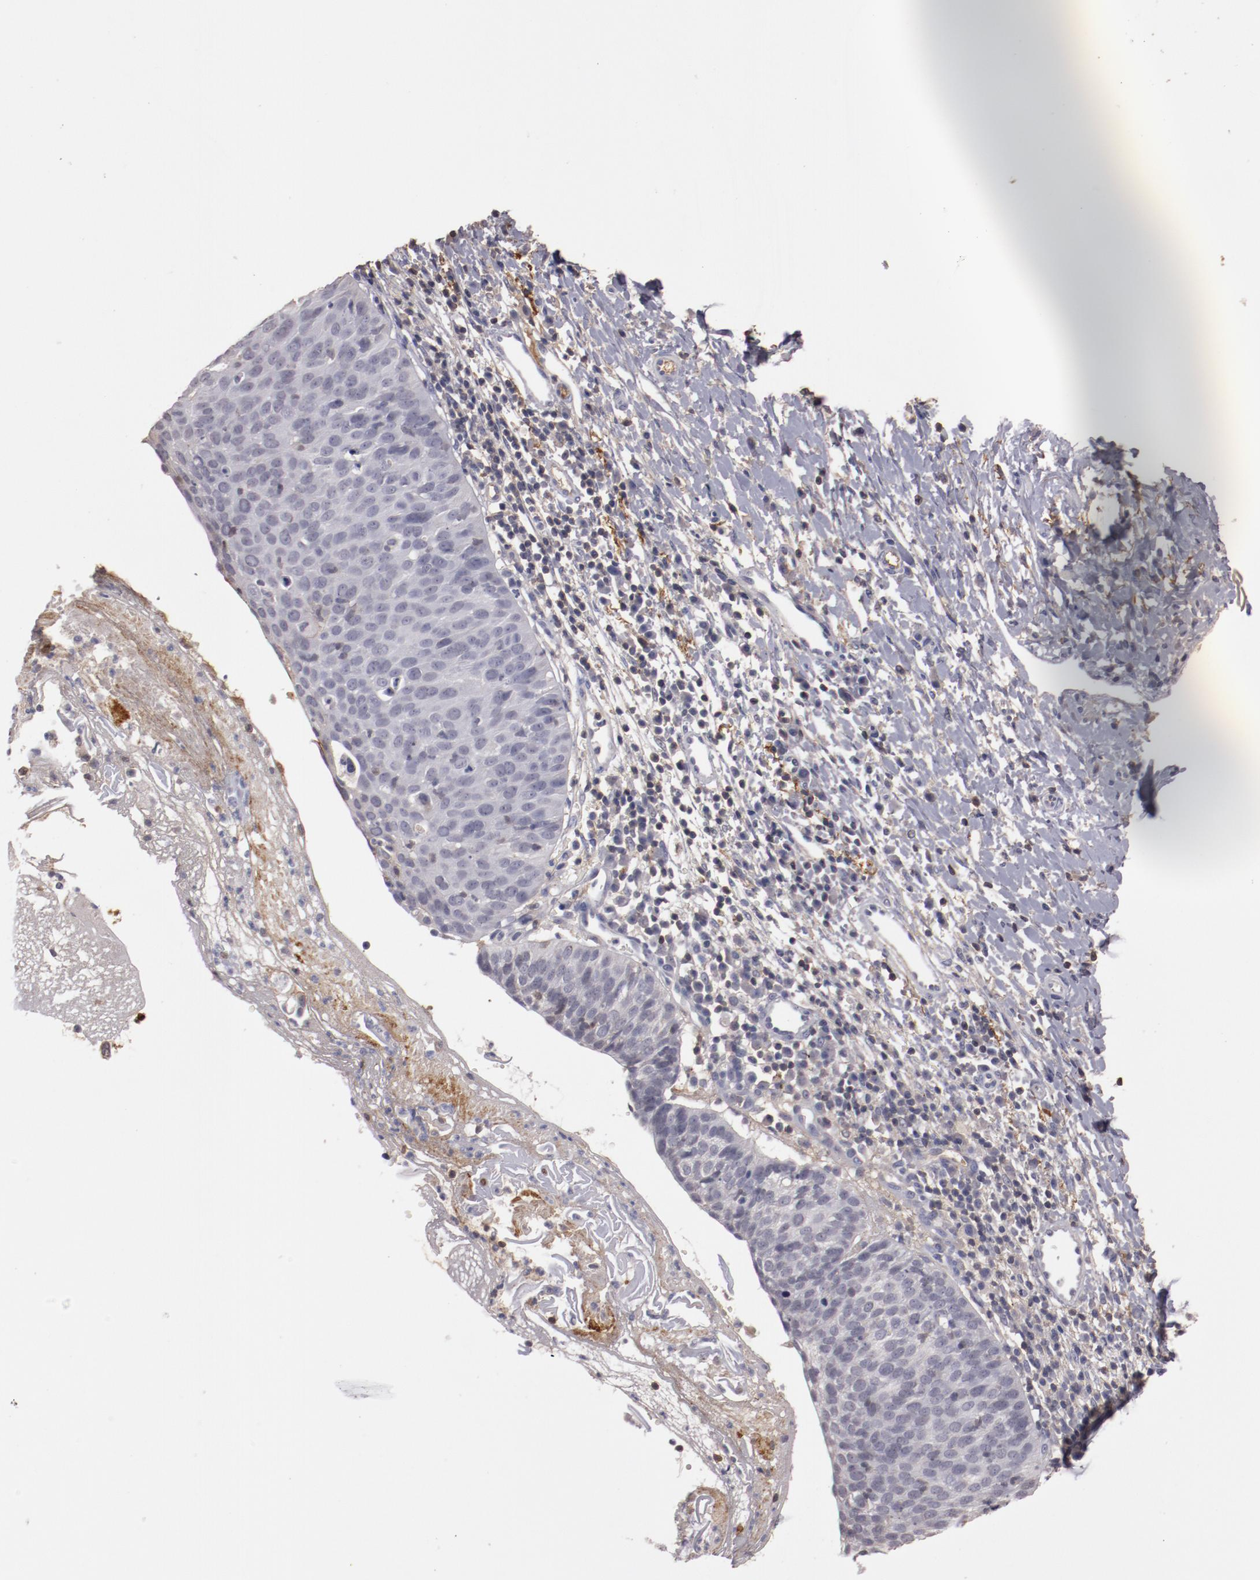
{"staining": {"intensity": "negative", "quantity": "none", "location": "none"}, "tissue": "cervical cancer", "cell_type": "Tumor cells", "image_type": "cancer", "snomed": [{"axis": "morphology", "description": "Normal tissue, NOS"}, {"axis": "morphology", "description": "Squamous cell carcinoma, NOS"}, {"axis": "topography", "description": "Cervix"}], "caption": "Immunohistochemistry micrograph of neoplastic tissue: cervical cancer stained with DAB reveals no significant protein positivity in tumor cells.", "gene": "MBL2", "patient": {"sex": "female", "age": 39}}